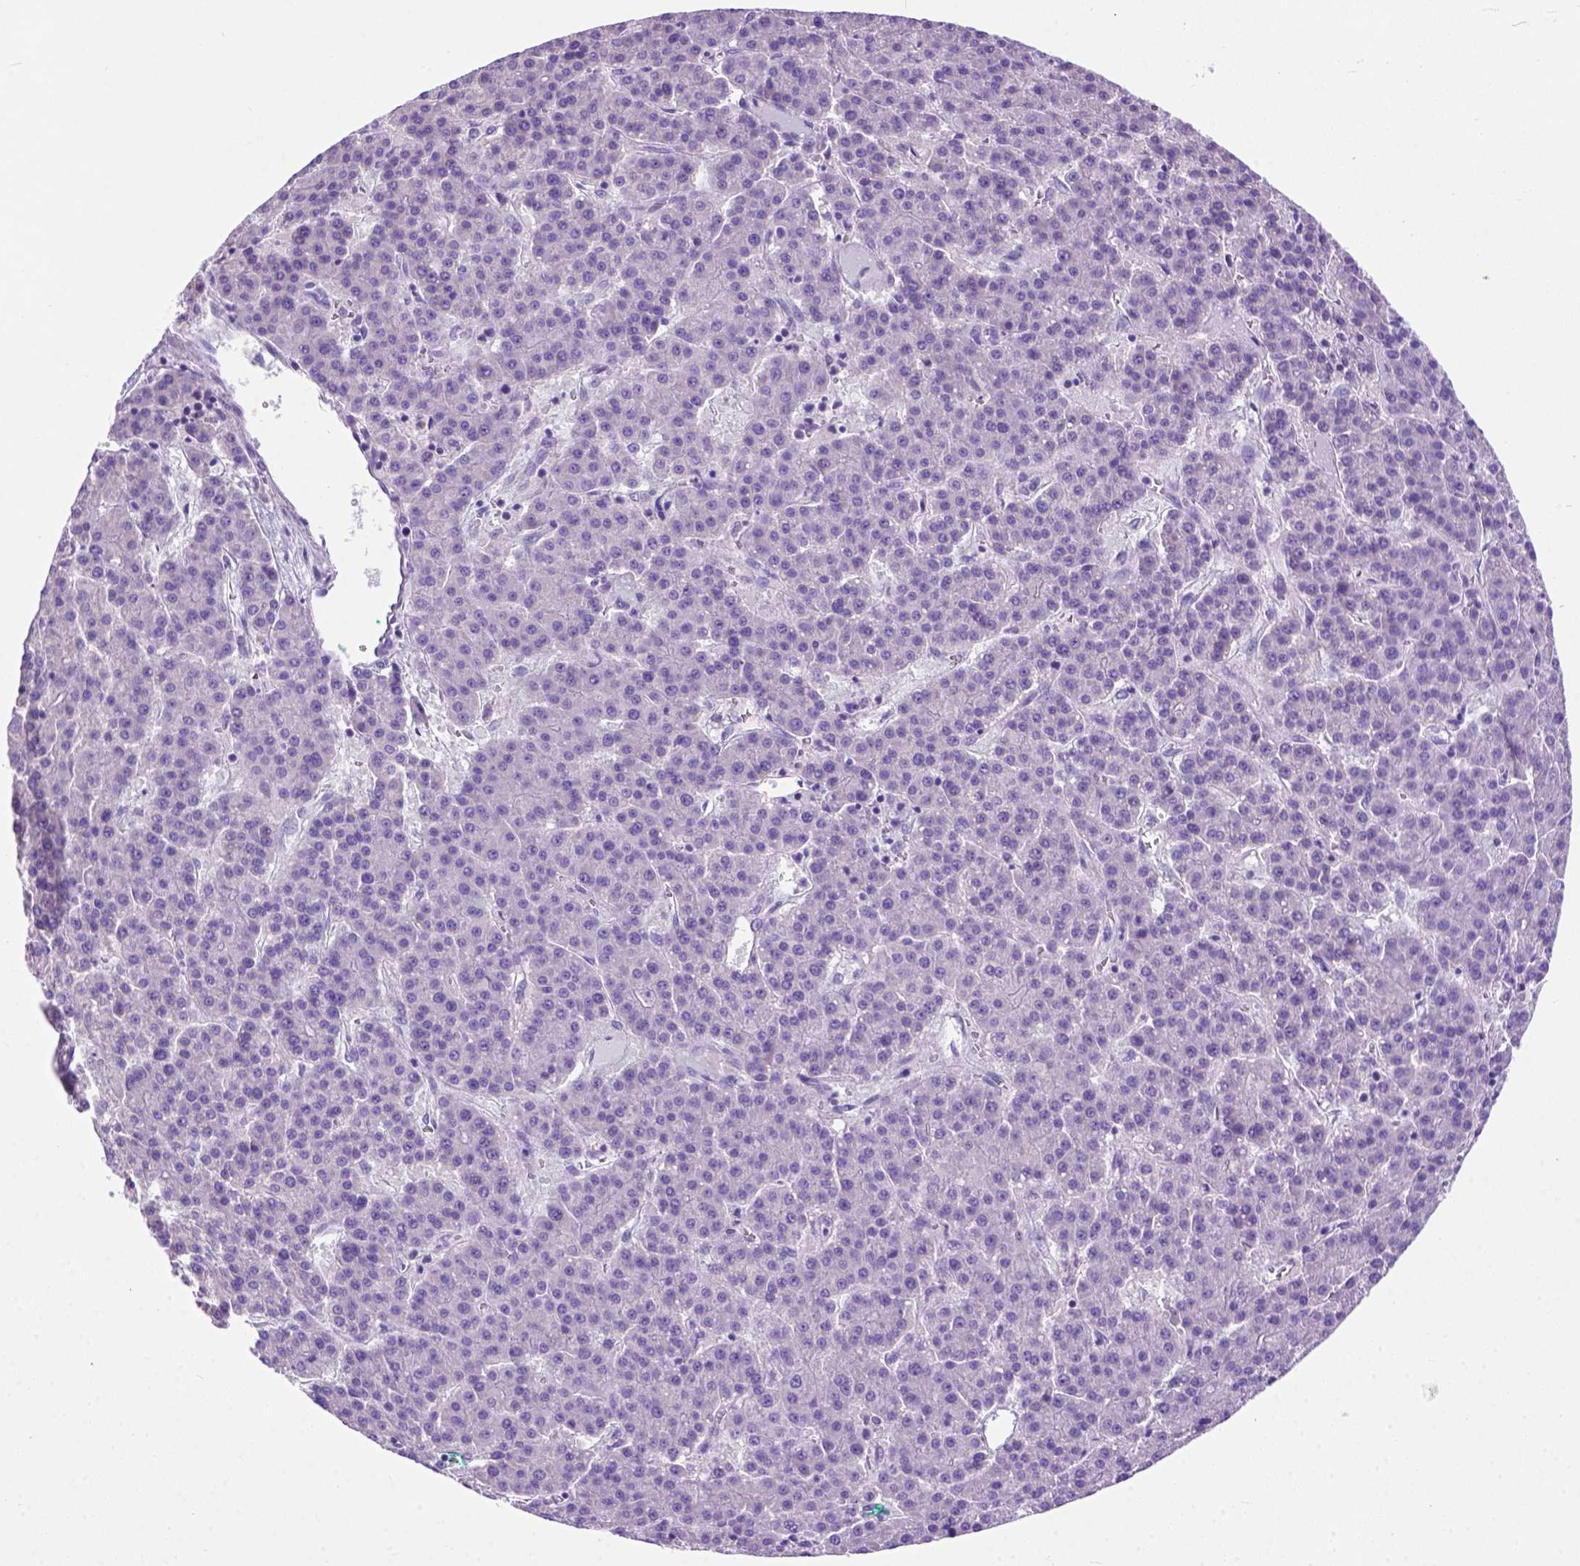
{"staining": {"intensity": "negative", "quantity": "none", "location": "none"}, "tissue": "liver cancer", "cell_type": "Tumor cells", "image_type": "cancer", "snomed": [{"axis": "morphology", "description": "Carcinoma, Hepatocellular, NOS"}, {"axis": "topography", "description": "Liver"}], "caption": "Micrograph shows no protein staining in tumor cells of liver hepatocellular carcinoma tissue. (Stains: DAB IHC with hematoxylin counter stain, Microscopy: brightfield microscopy at high magnification).", "gene": "ODAD3", "patient": {"sex": "female", "age": 58}}